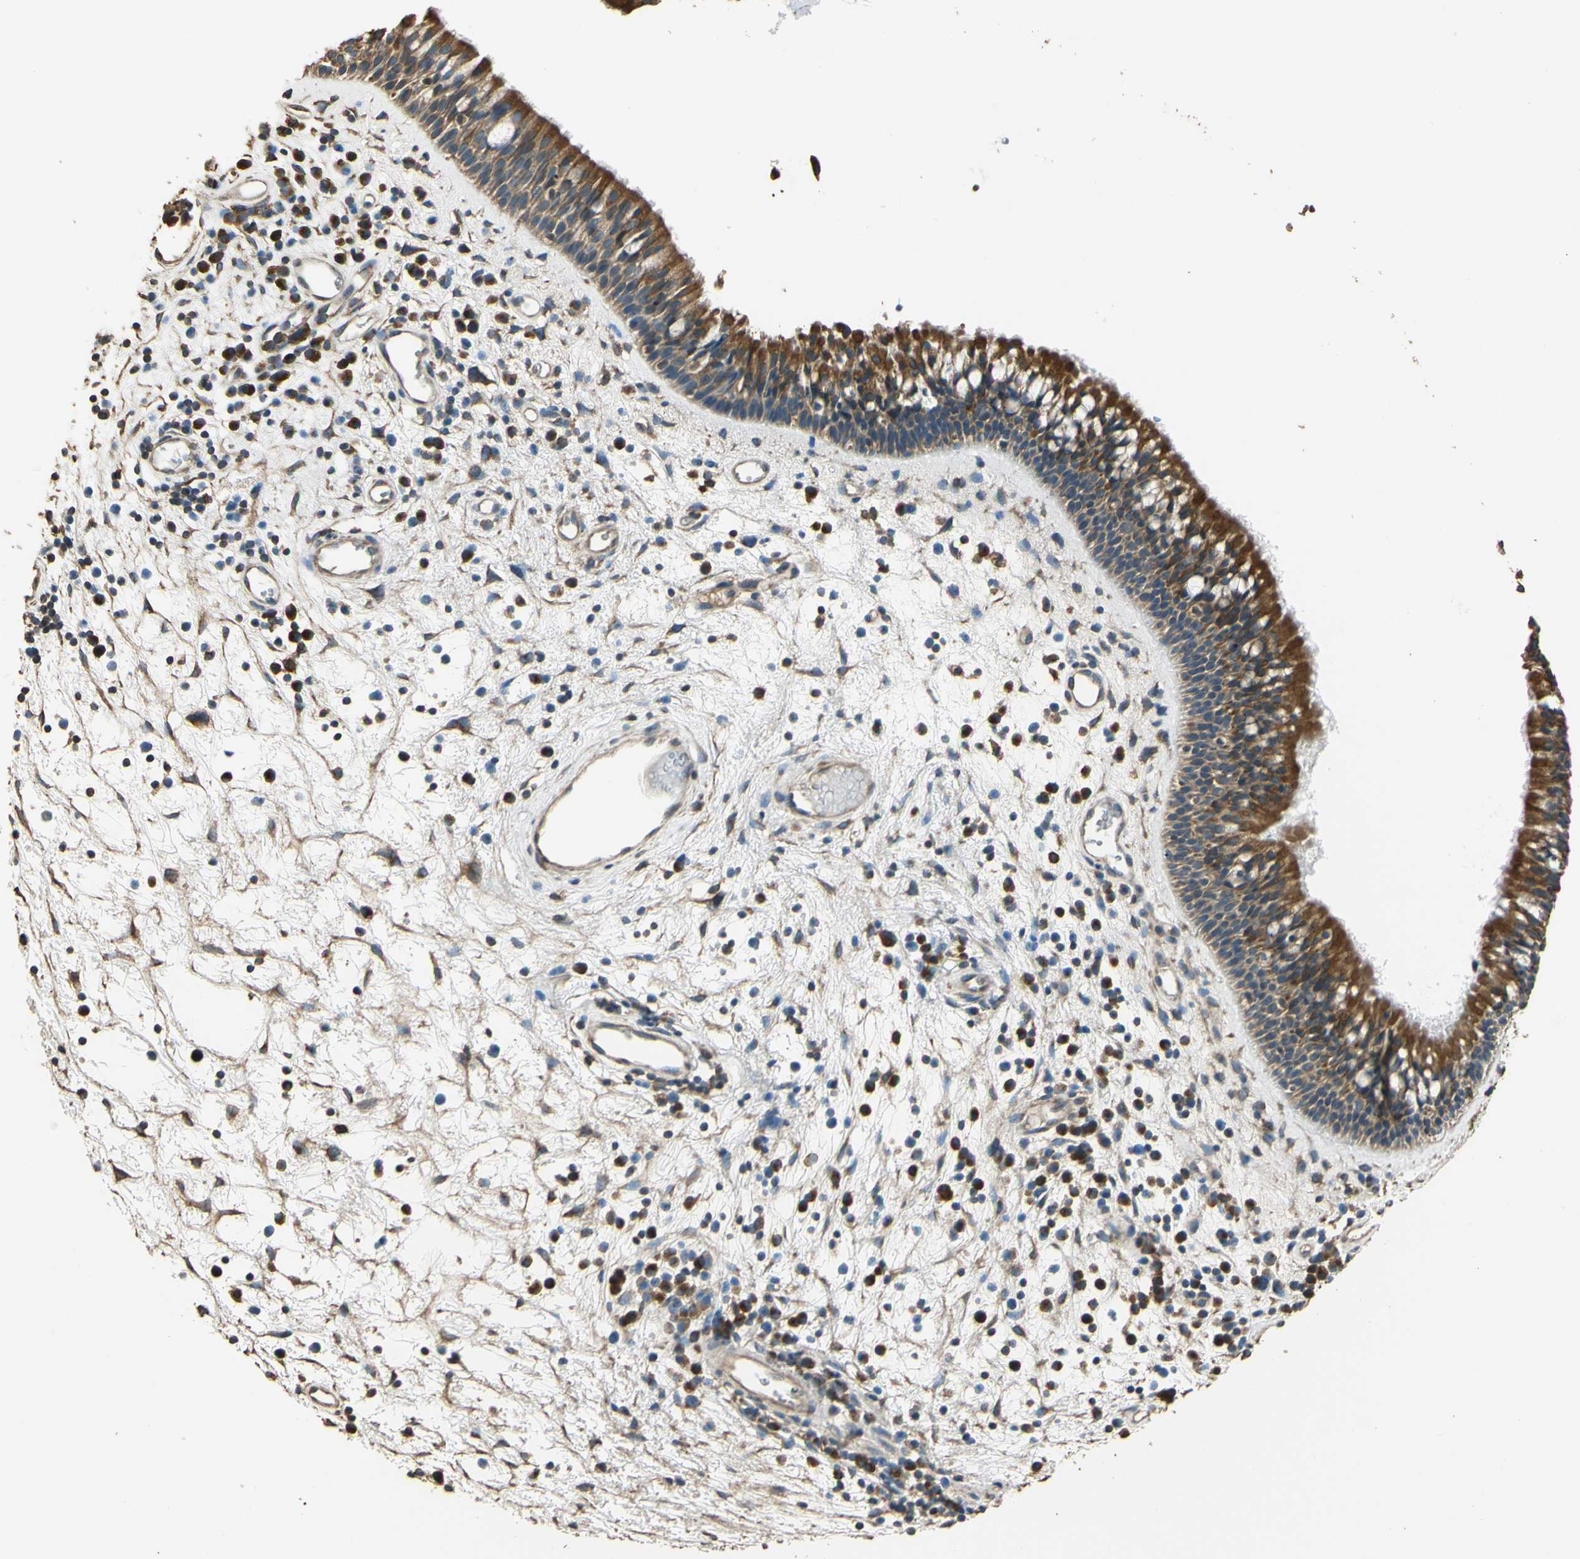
{"staining": {"intensity": "strong", "quantity": ">75%", "location": "cytoplasmic/membranous"}, "tissue": "nasopharynx", "cell_type": "Respiratory epithelial cells", "image_type": "normal", "snomed": [{"axis": "morphology", "description": "Normal tissue, NOS"}, {"axis": "morphology", "description": "Inflammation, NOS"}, {"axis": "topography", "description": "Nasopharynx"}], "caption": "A high-resolution image shows immunohistochemistry (IHC) staining of normal nasopharynx, which reveals strong cytoplasmic/membranous staining in about >75% of respiratory epithelial cells. (Stains: DAB in brown, nuclei in blue, Microscopy: brightfield microscopy at high magnification).", "gene": "STX18", "patient": {"sex": "male", "age": 48}}